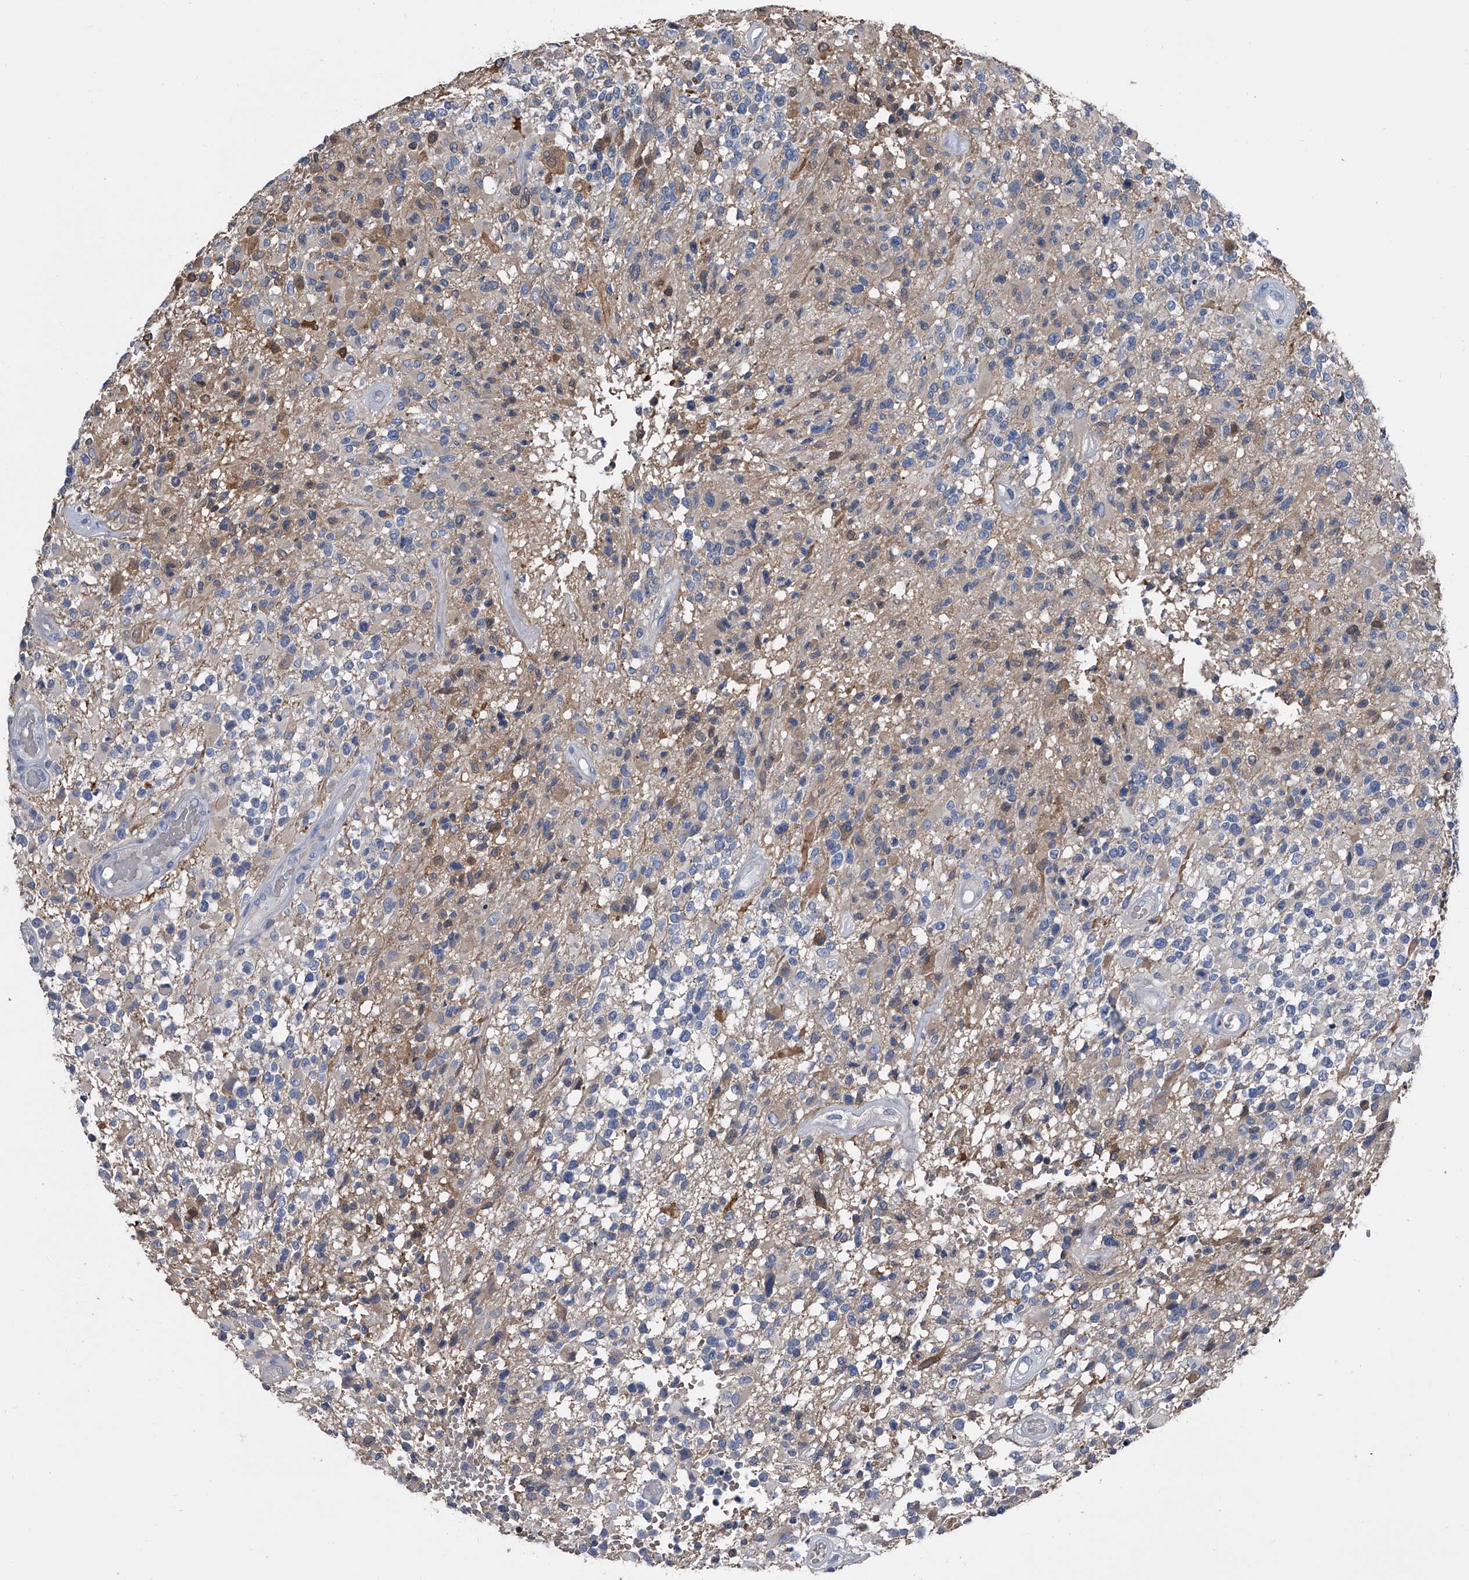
{"staining": {"intensity": "negative", "quantity": "none", "location": "none"}, "tissue": "glioma", "cell_type": "Tumor cells", "image_type": "cancer", "snomed": [{"axis": "morphology", "description": "Glioma, malignant, High grade"}, {"axis": "morphology", "description": "Glioblastoma, NOS"}, {"axis": "topography", "description": "Brain"}], "caption": "There is no significant expression in tumor cells of glioma.", "gene": "KIF13A", "patient": {"sex": "male", "age": 60}}